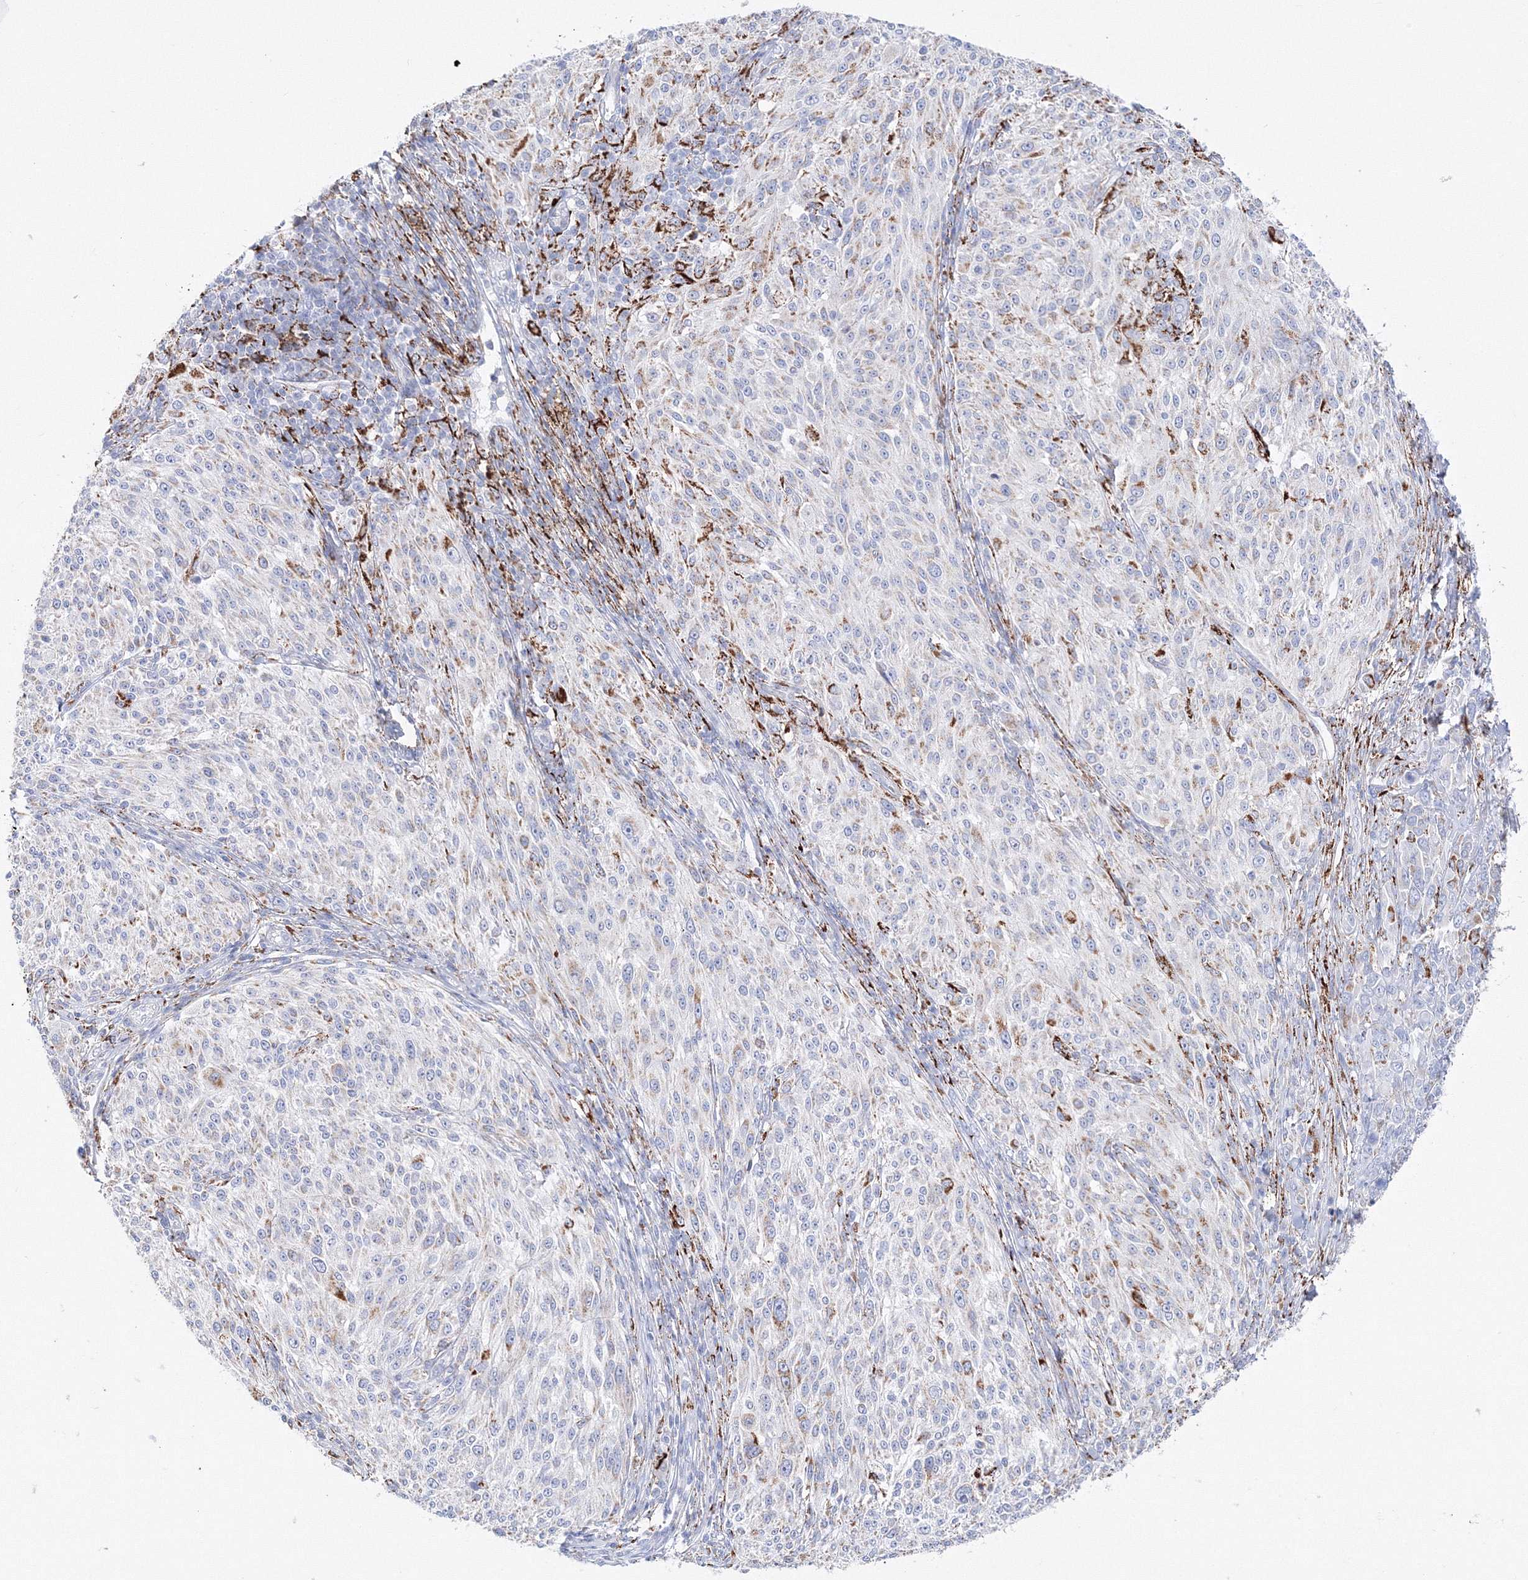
{"staining": {"intensity": "strong", "quantity": "<25%", "location": "cytoplasmic/membranous"}, "tissue": "melanoma", "cell_type": "Tumor cells", "image_type": "cancer", "snomed": [{"axis": "morphology", "description": "Malignant melanoma, NOS"}, {"axis": "topography", "description": "Skin of trunk"}], "caption": "DAB (3,3'-diaminobenzidine) immunohistochemical staining of malignant melanoma demonstrates strong cytoplasmic/membranous protein positivity in about <25% of tumor cells.", "gene": "MERTK", "patient": {"sex": "male", "age": 71}}